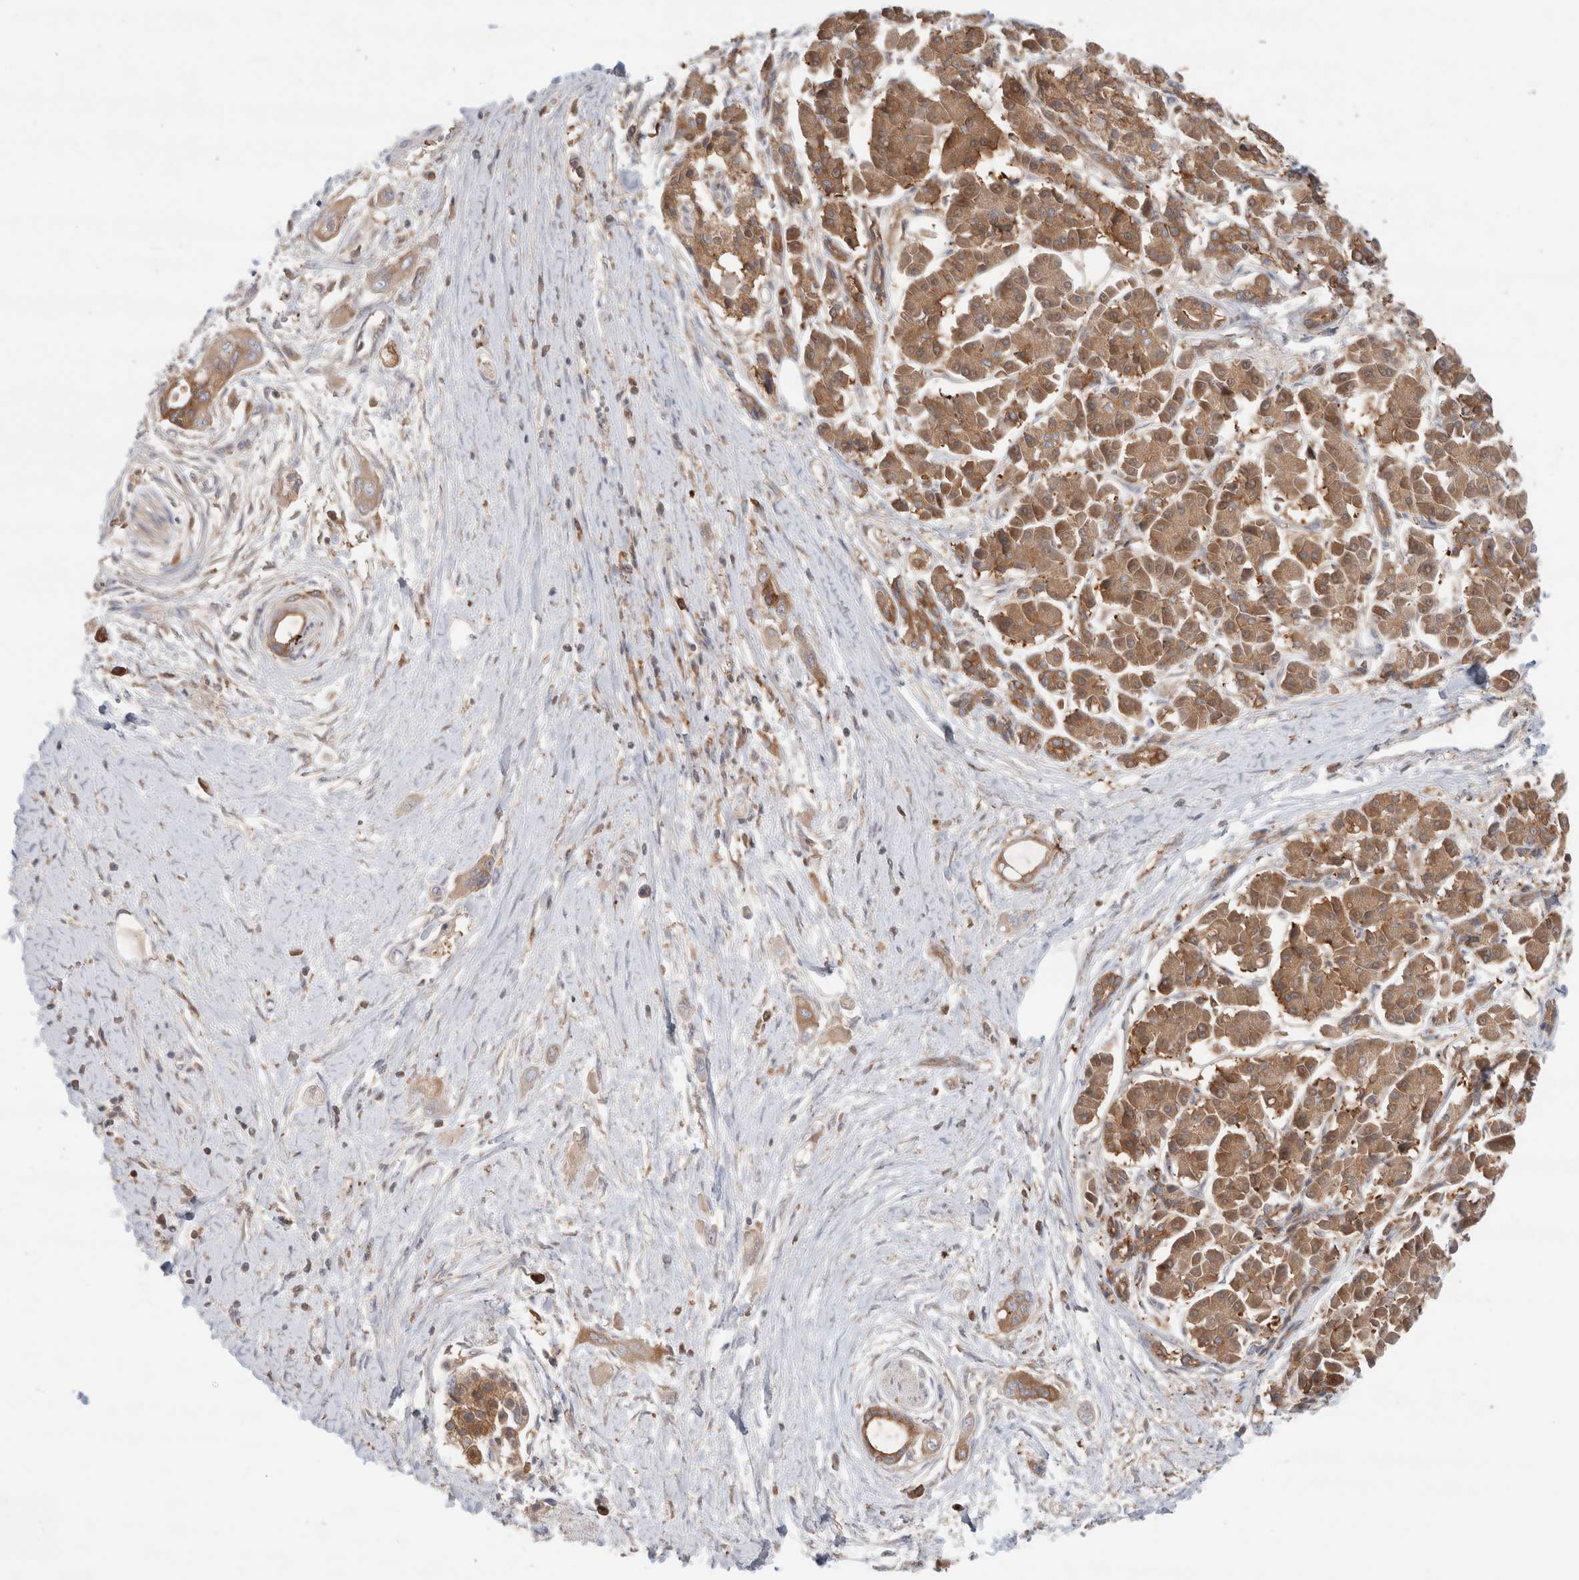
{"staining": {"intensity": "moderate", "quantity": ">75%", "location": "cytoplasmic/membranous"}, "tissue": "pancreatic cancer", "cell_type": "Tumor cells", "image_type": "cancer", "snomed": [{"axis": "morphology", "description": "Adenocarcinoma, NOS"}, {"axis": "topography", "description": "Pancreas"}], "caption": "Immunohistochemistry of human pancreatic adenocarcinoma displays medium levels of moderate cytoplasmic/membranous expression in approximately >75% of tumor cells.", "gene": "KLHL14", "patient": {"sex": "male", "age": 59}}